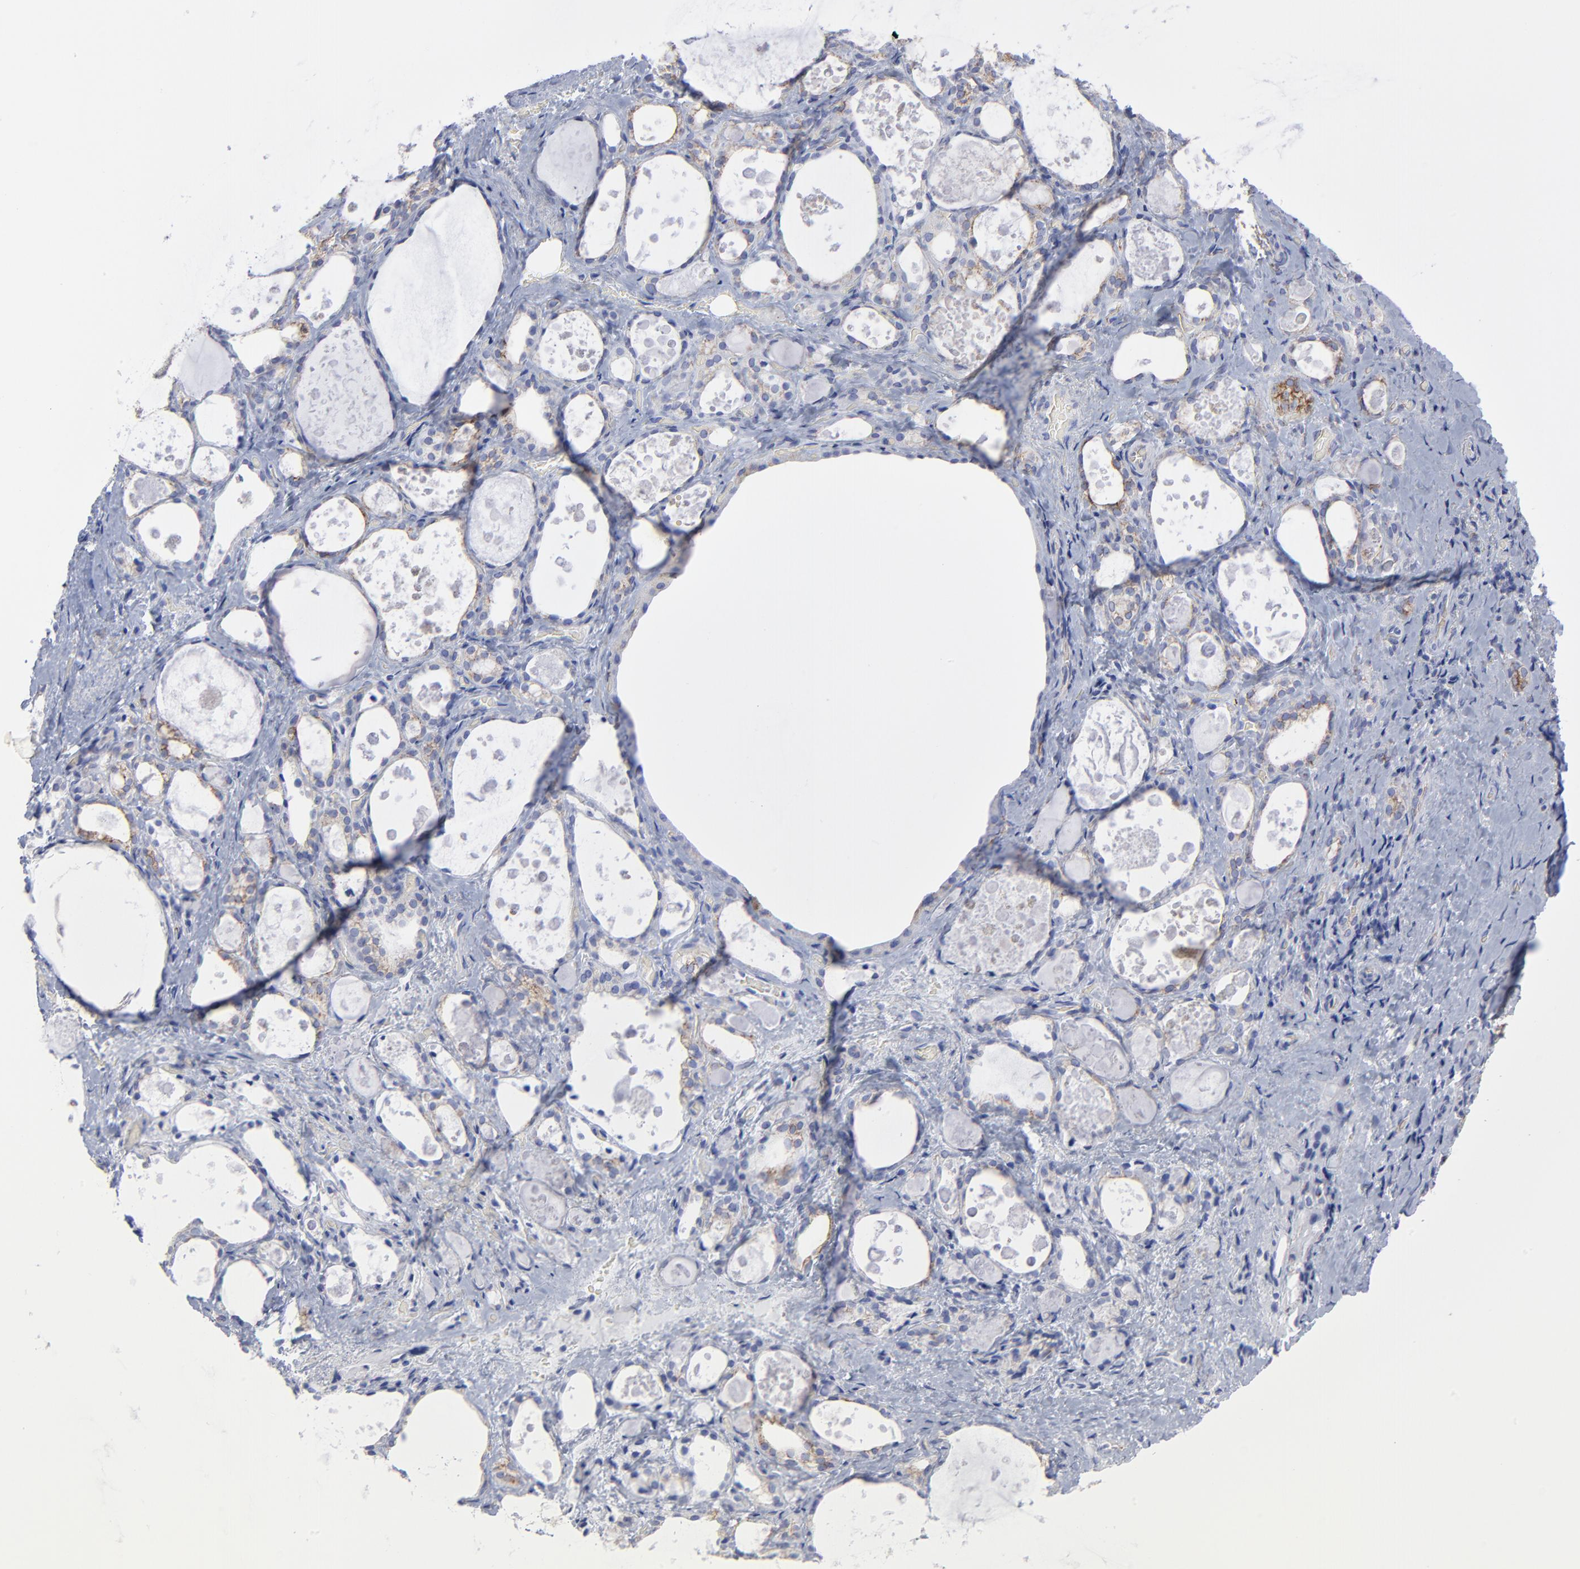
{"staining": {"intensity": "moderate", "quantity": "<25%", "location": "cytoplasmic/membranous"}, "tissue": "thyroid gland", "cell_type": "Glandular cells", "image_type": "normal", "snomed": [{"axis": "morphology", "description": "Normal tissue, NOS"}, {"axis": "topography", "description": "Thyroid gland"}], "caption": "A brown stain highlights moderate cytoplasmic/membranous expression of a protein in glandular cells of benign human thyroid gland. (DAB (3,3'-diaminobenzidine) IHC with brightfield microscopy, high magnification).", "gene": "CNTN3", "patient": {"sex": "female", "age": 75}}